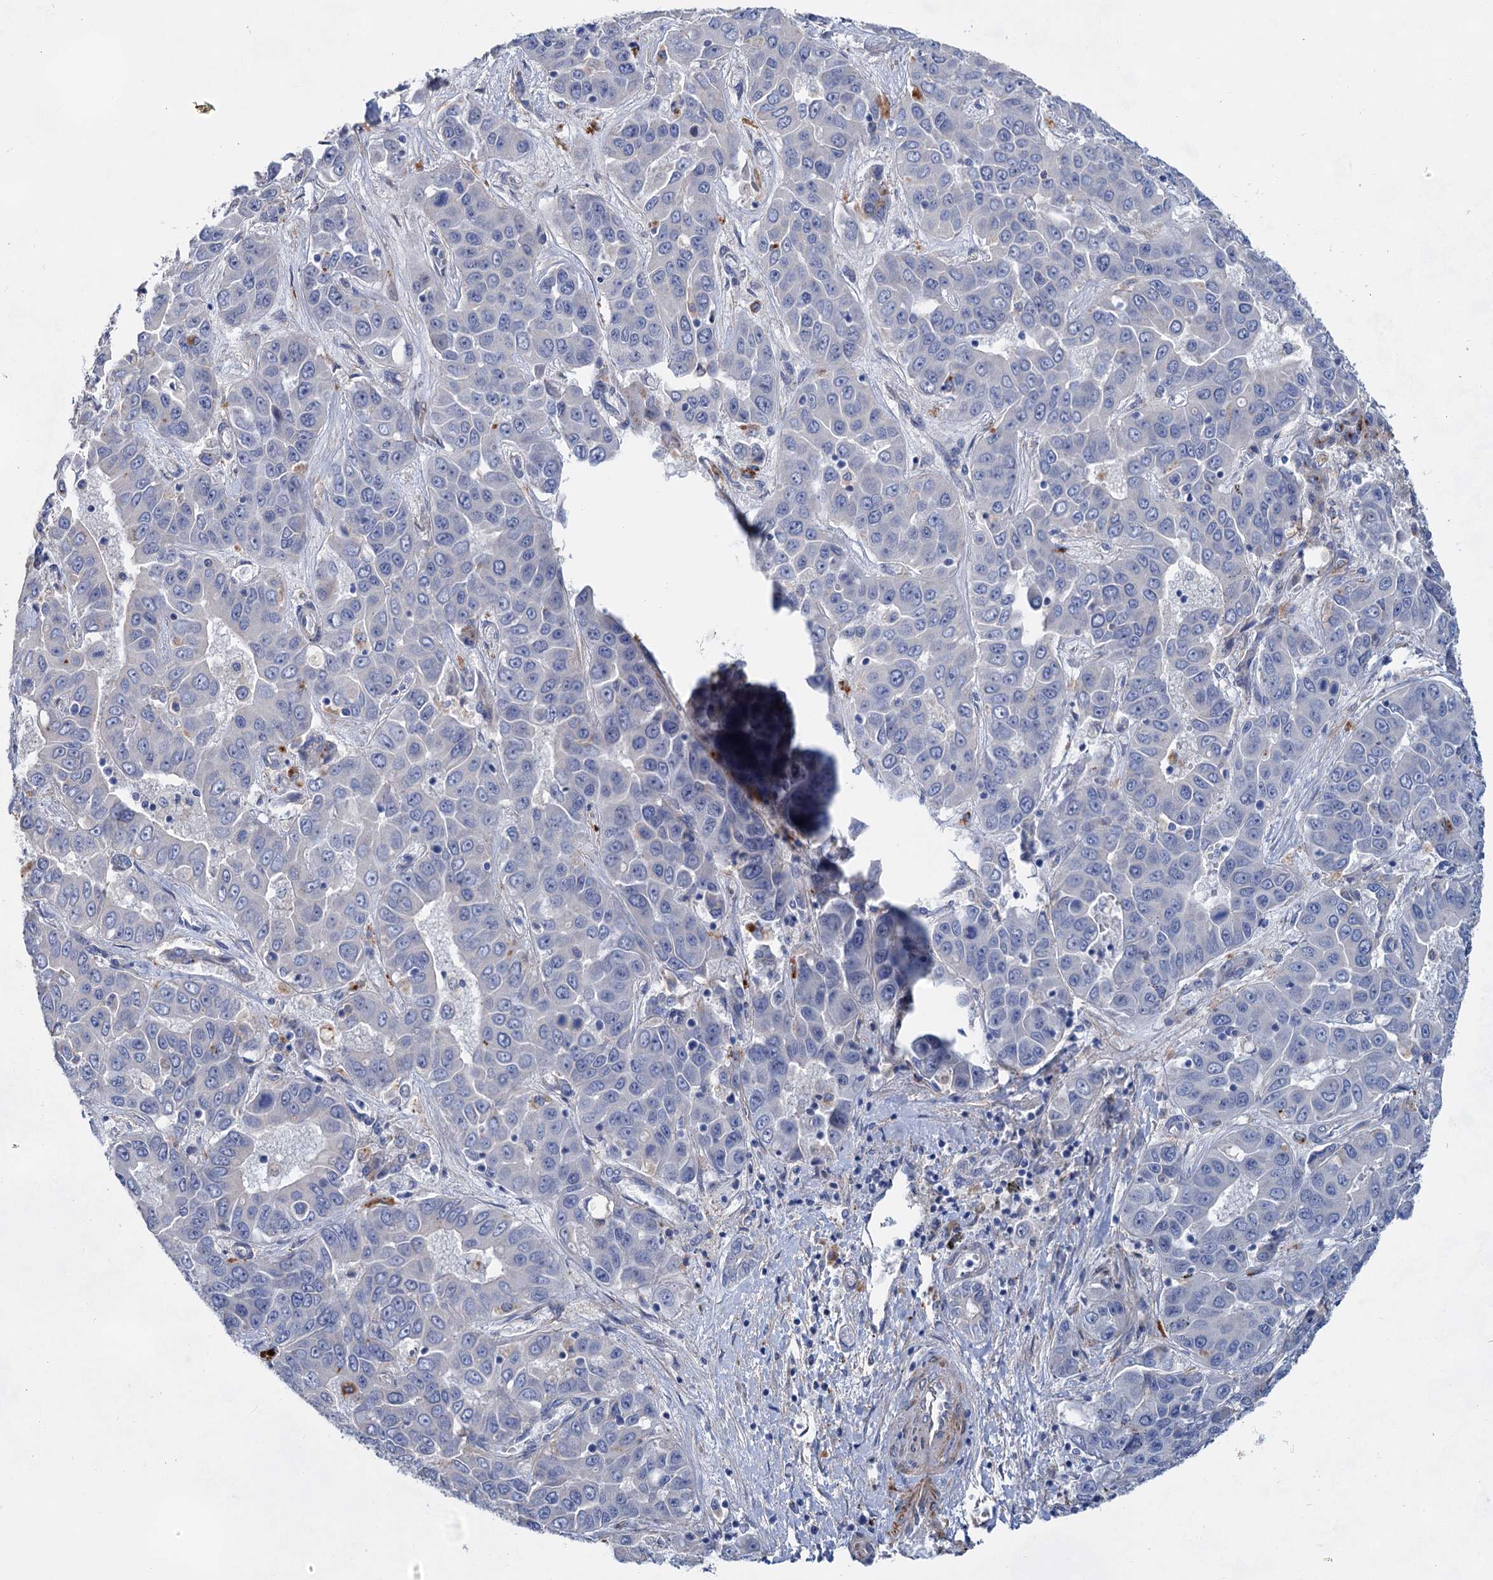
{"staining": {"intensity": "negative", "quantity": "none", "location": "none"}, "tissue": "liver cancer", "cell_type": "Tumor cells", "image_type": "cancer", "snomed": [{"axis": "morphology", "description": "Cholangiocarcinoma"}, {"axis": "topography", "description": "Liver"}], "caption": "Tumor cells show no significant expression in liver cancer (cholangiocarcinoma).", "gene": "GPR155", "patient": {"sex": "female", "age": 52}}